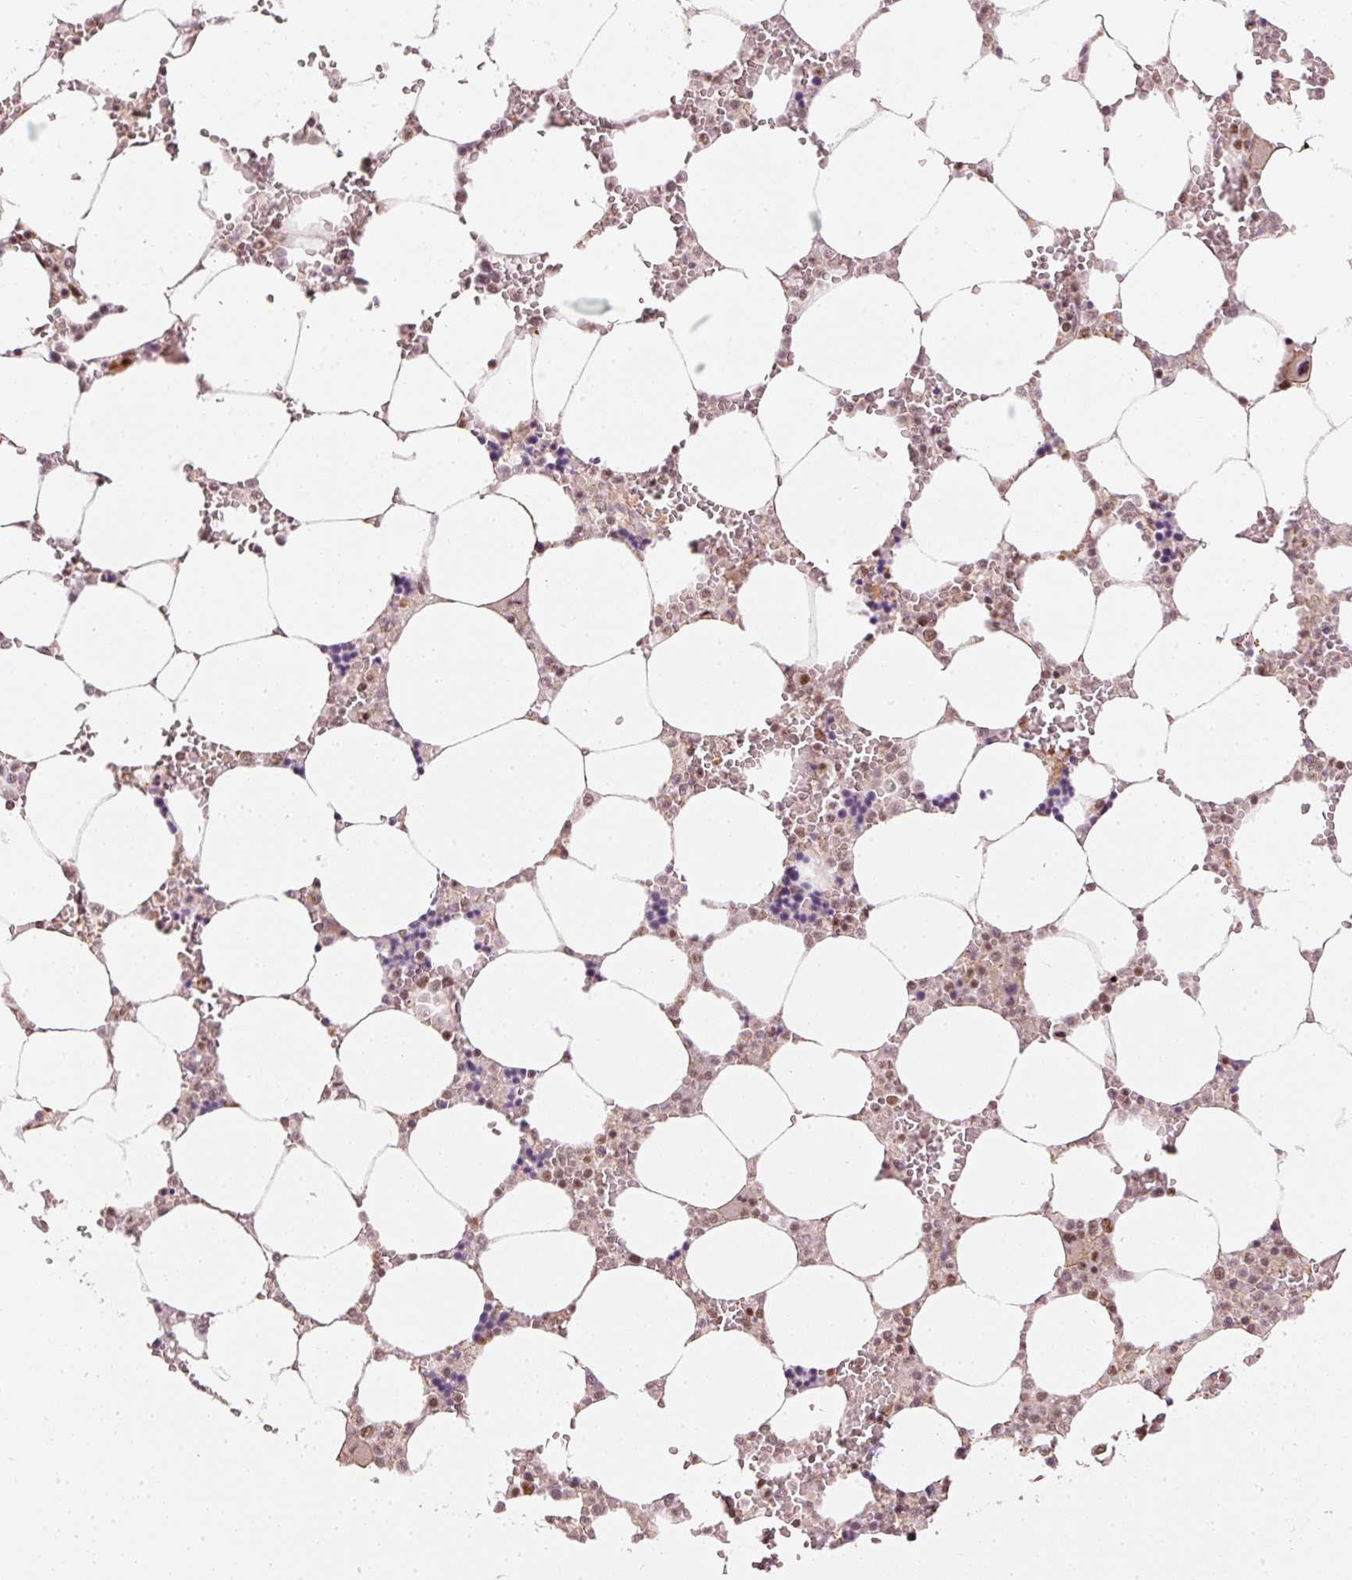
{"staining": {"intensity": "moderate", "quantity": "<25%", "location": "nuclear"}, "tissue": "bone marrow", "cell_type": "Hematopoietic cells", "image_type": "normal", "snomed": [{"axis": "morphology", "description": "Normal tissue, NOS"}, {"axis": "topography", "description": "Bone marrow"}], "caption": "High-magnification brightfield microscopy of normal bone marrow stained with DAB (brown) and counterstained with hematoxylin (blue). hematopoietic cells exhibit moderate nuclear staining is present in approximately<25% of cells.", "gene": "THOC6", "patient": {"sex": "male", "age": 64}}